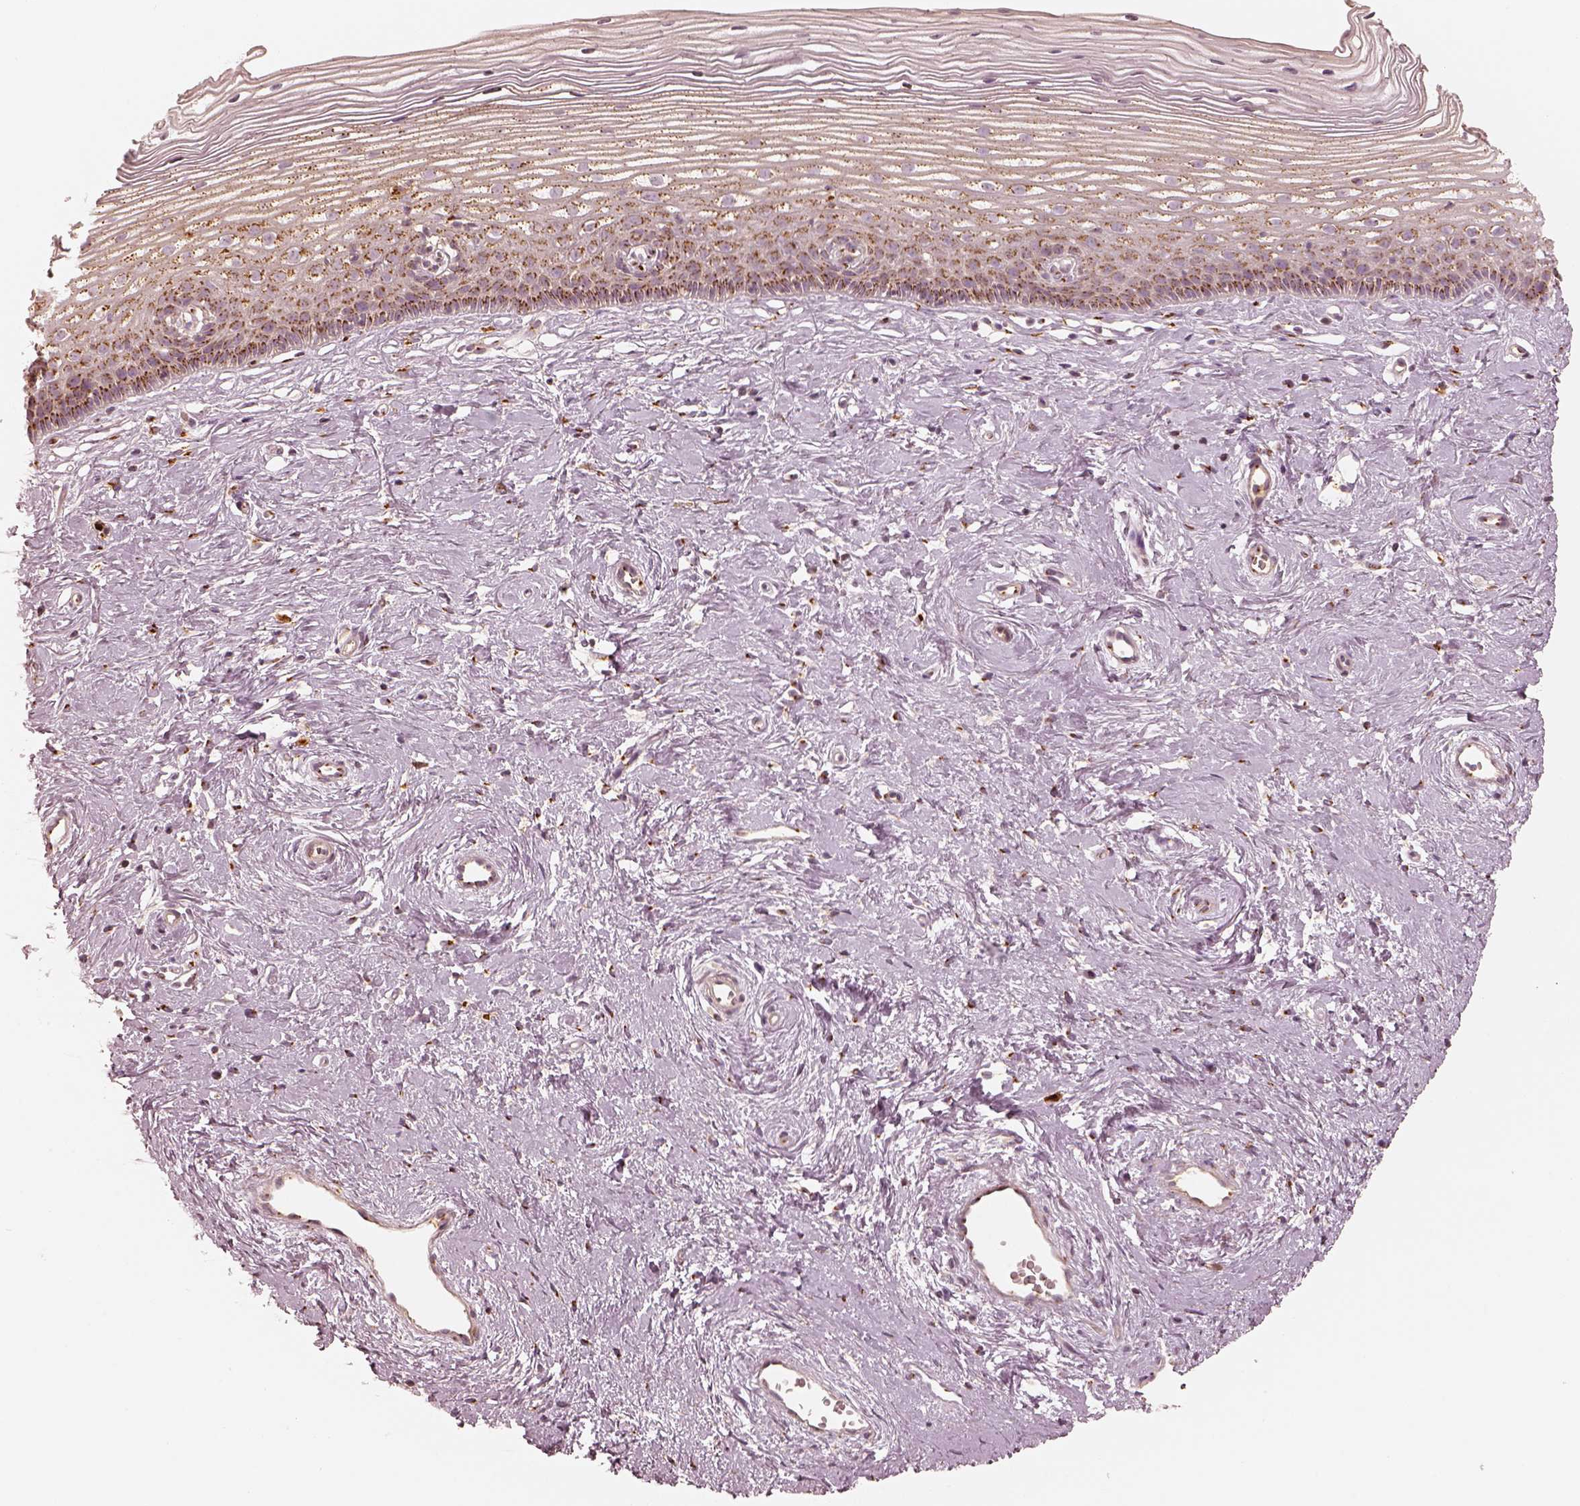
{"staining": {"intensity": "weak", "quantity": ">75%", "location": "cytoplasmic/membranous"}, "tissue": "cervix", "cell_type": "Glandular cells", "image_type": "normal", "snomed": [{"axis": "morphology", "description": "Normal tissue, NOS"}, {"axis": "topography", "description": "Cervix"}], "caption": "Immunohistochemical staining of normal human cervix reveals weak cytoplasmic/membranous protein staining in approximately >75% of glandular cells. Using DAB (brown) and hematoxylin (blue) stains, captured at high magnification using brightfield microscopy.", "gene": "GORASP2", "patient": {"sex": "female", "age": 40}}